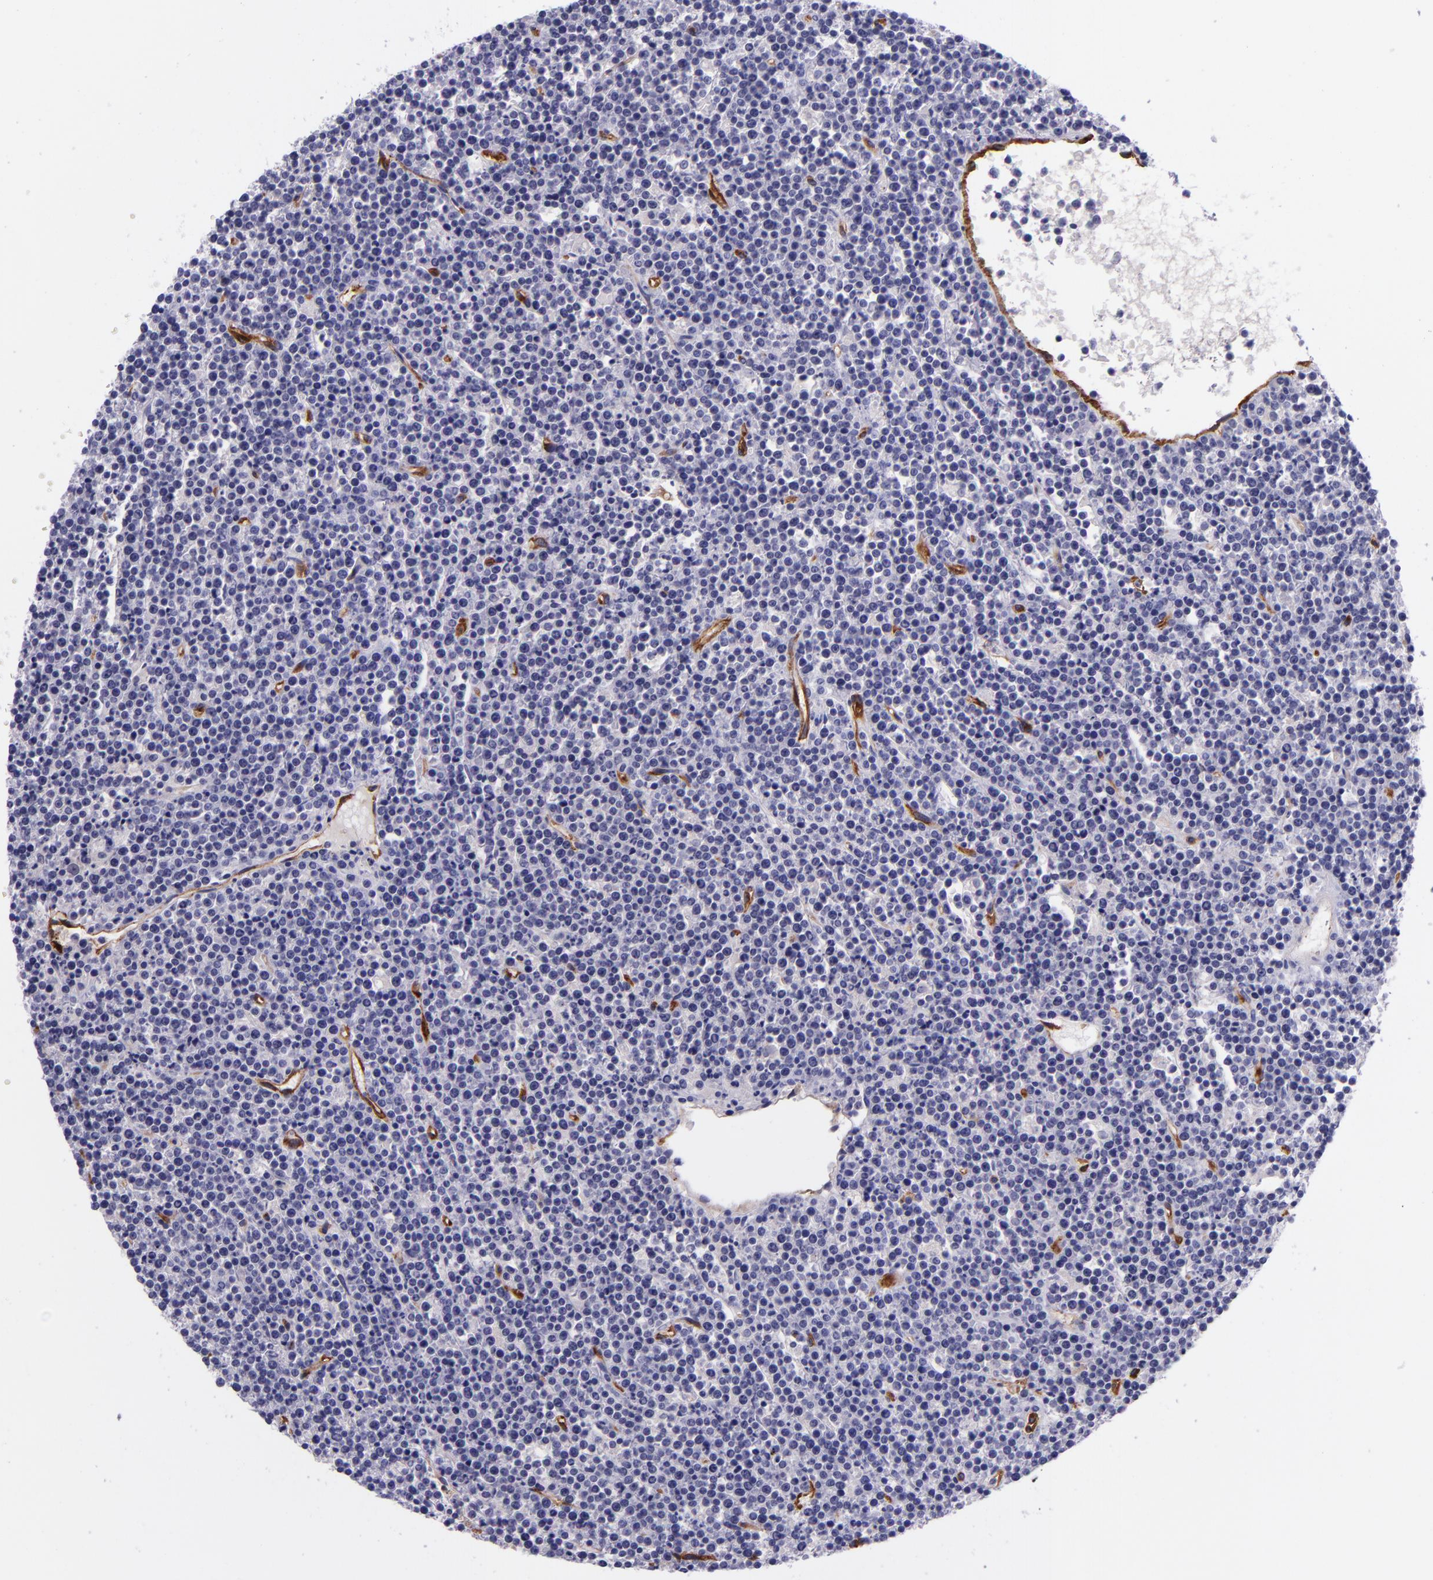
{"staining": {"intensity": "negative", "quantity": "none", "location": "none"}, "tissue": "lymphoma", "cell_type": "Tumor cells", "image_type": "cancer", "snomed": [{"axis": "morphology", "description": "Malignant lymphoma, non-Hodgkin's type, High grade"}, {"axis": "topography", "description": "Ovary"}], "caption": "This is an immunohistochemistry (IHC) photomicrograph of lymphoma. There is no expression in tumor cells.", "gene": "NOS3", "patient": {"sex": "female", "age": 56}}